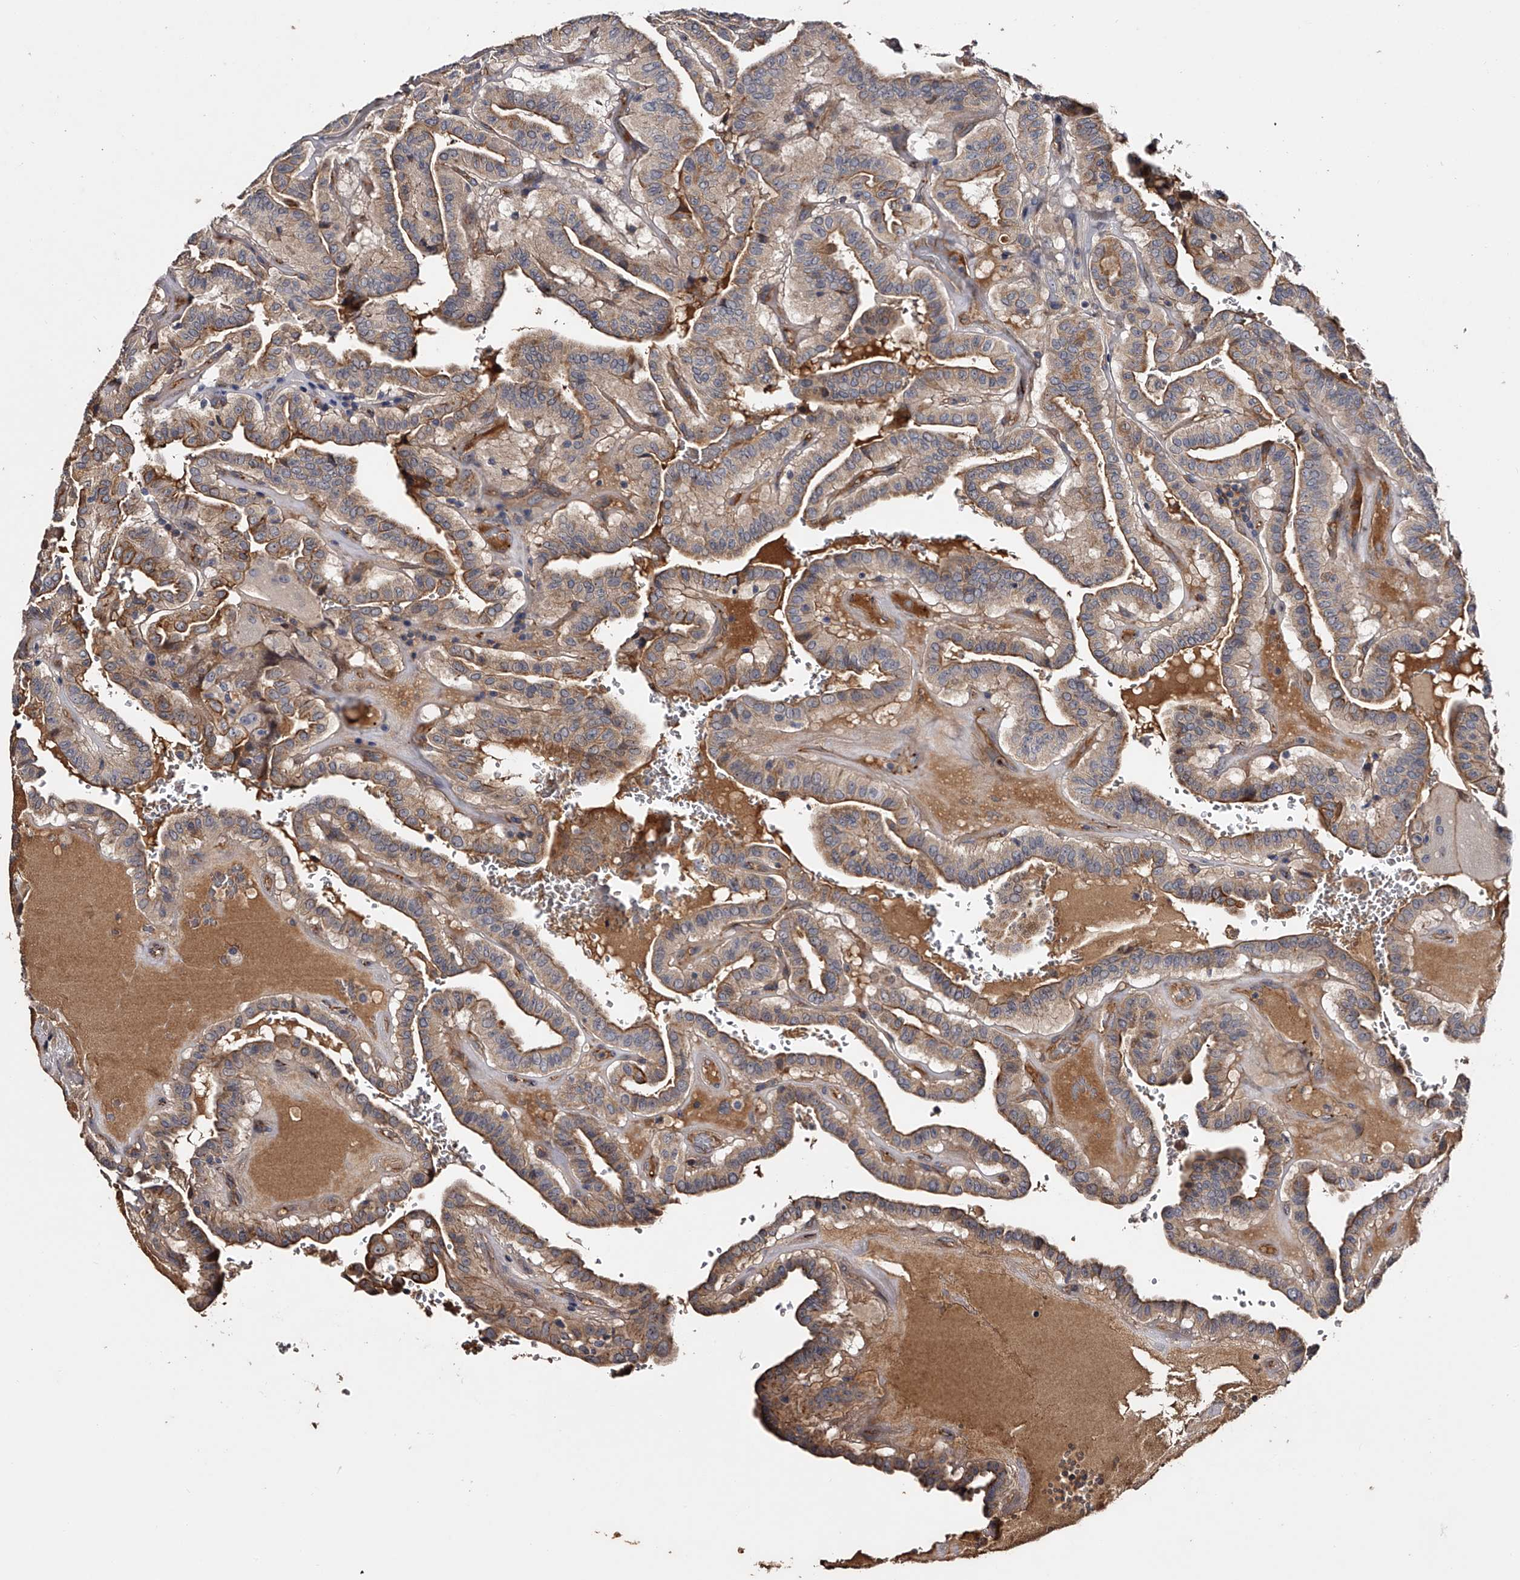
{"staining": {"intensity": "moderate", "quantity": "25%-75%", "location": "cytoplasmic/membranous"}, "tissue": "thyroid cancer", "cell_type": "Tumor cells", "image_type": "cancer", "snomed": [{"axis": "morphology", "description": "Papillary adenocarcinoma, NOS"}, {"axis": "topography", "description": "Thyroid gland"}], "caption": "IHC micrograph of neoplastic tissue: human thyroid papillary adenocarcinoma stained using immunohistochemistry displays medium levels of moderate protein expression localized specifically in the cytoplasmic/membranous of tumor cells, appearing as a cytoplasmic/membranous brown color.", "gene": "MDN1", "patient": {"sex": "male", "age": 77}}